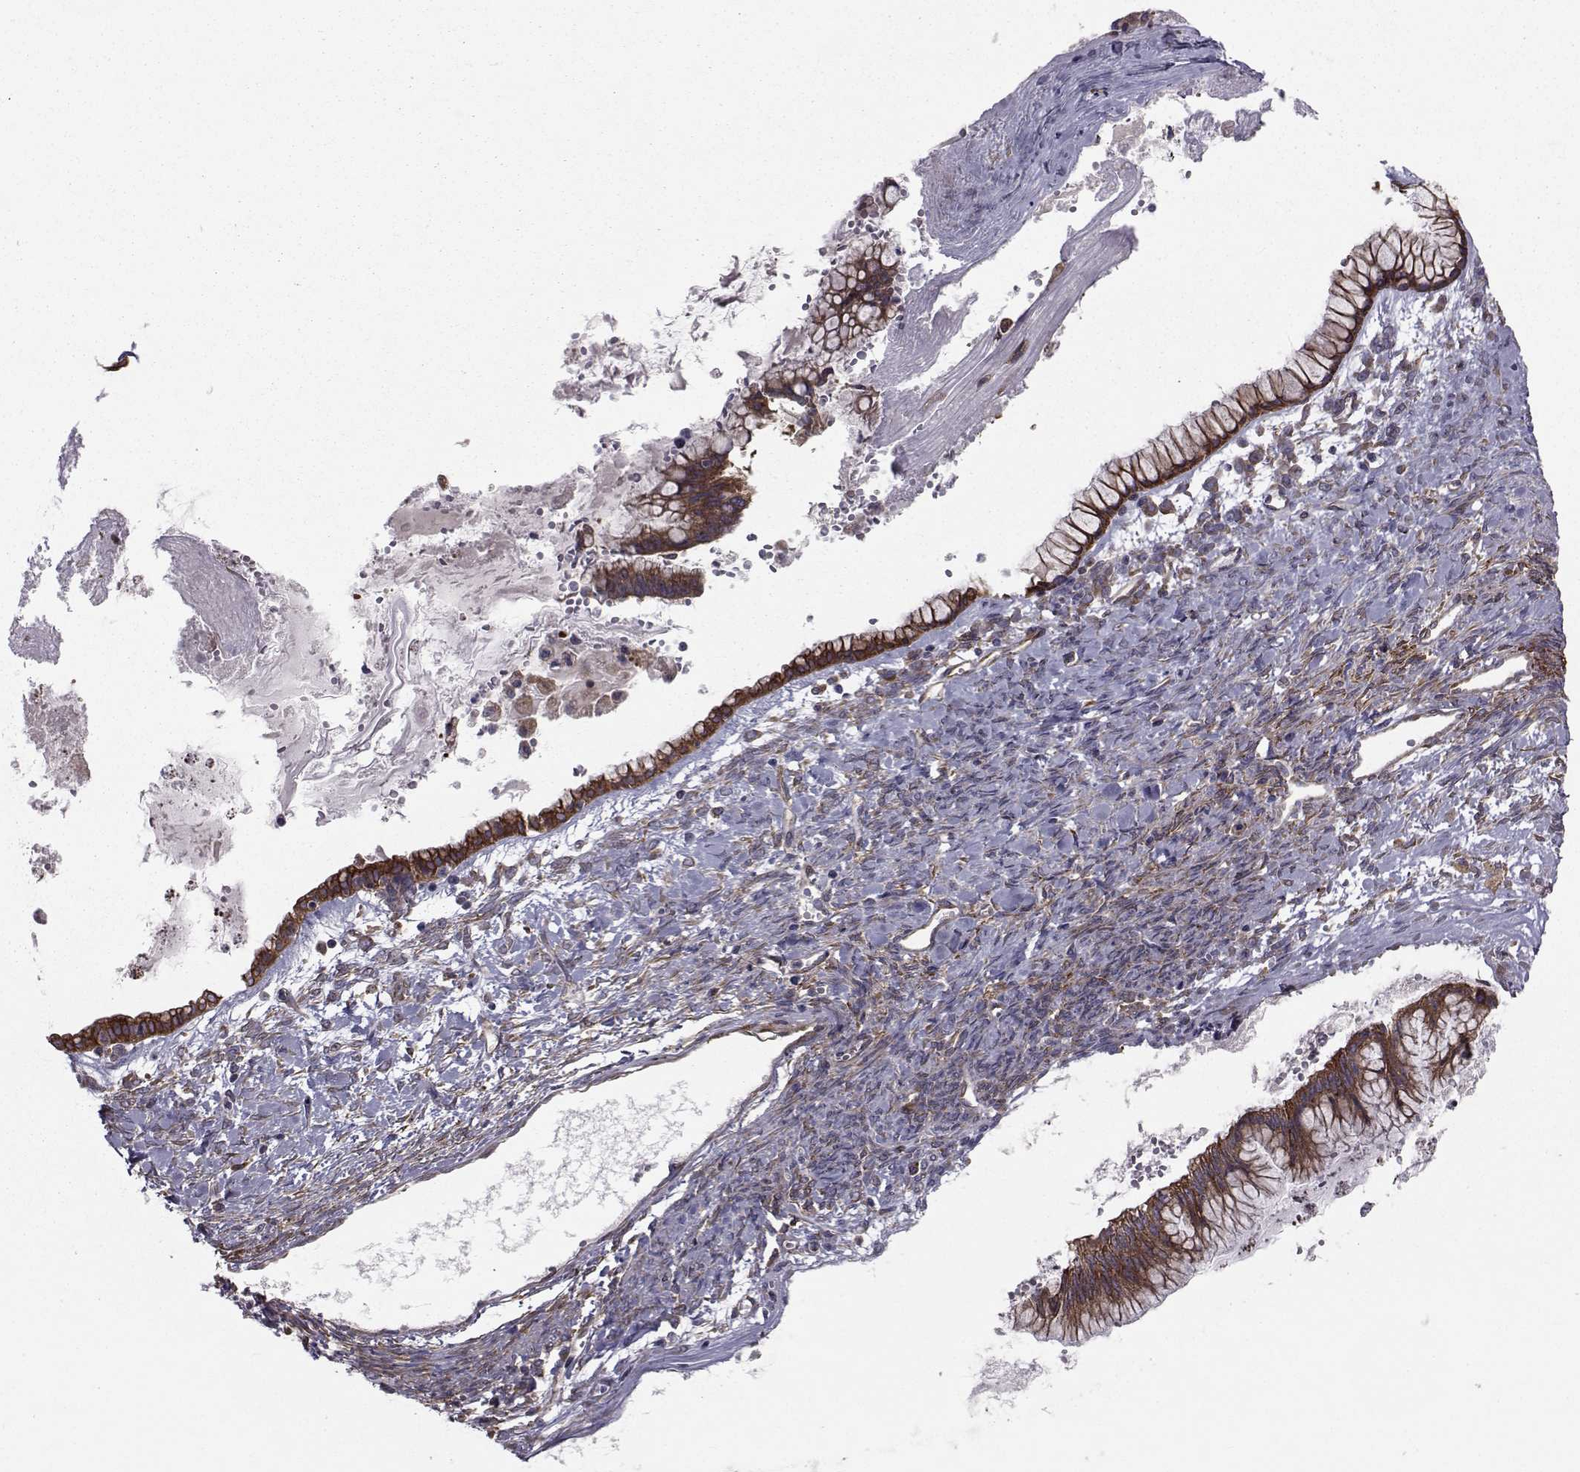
{"staining": {"intensity": "strong", "quantity": ">75%", "location": "cytoplasmic/membranous"}, "tissue": "ovarian cancer", "cell_type": "Tumor cells", "image_type": "cancer", "snomed": [{"axis": "morphology", "description": "Cystadenocarcinoma, mucinous, NOS"}, {"axis": "topography", "description": "Ovary"}], "caption": "Immunohistochemical staining of human ovarian mucinous cystadenocarcinoma reveals high levels of strong cytoplasmic/membranous positivity in about >75% of tumor cells.", "gene": "TRIP10", "patient": {"sex": "female", "age": 67}}